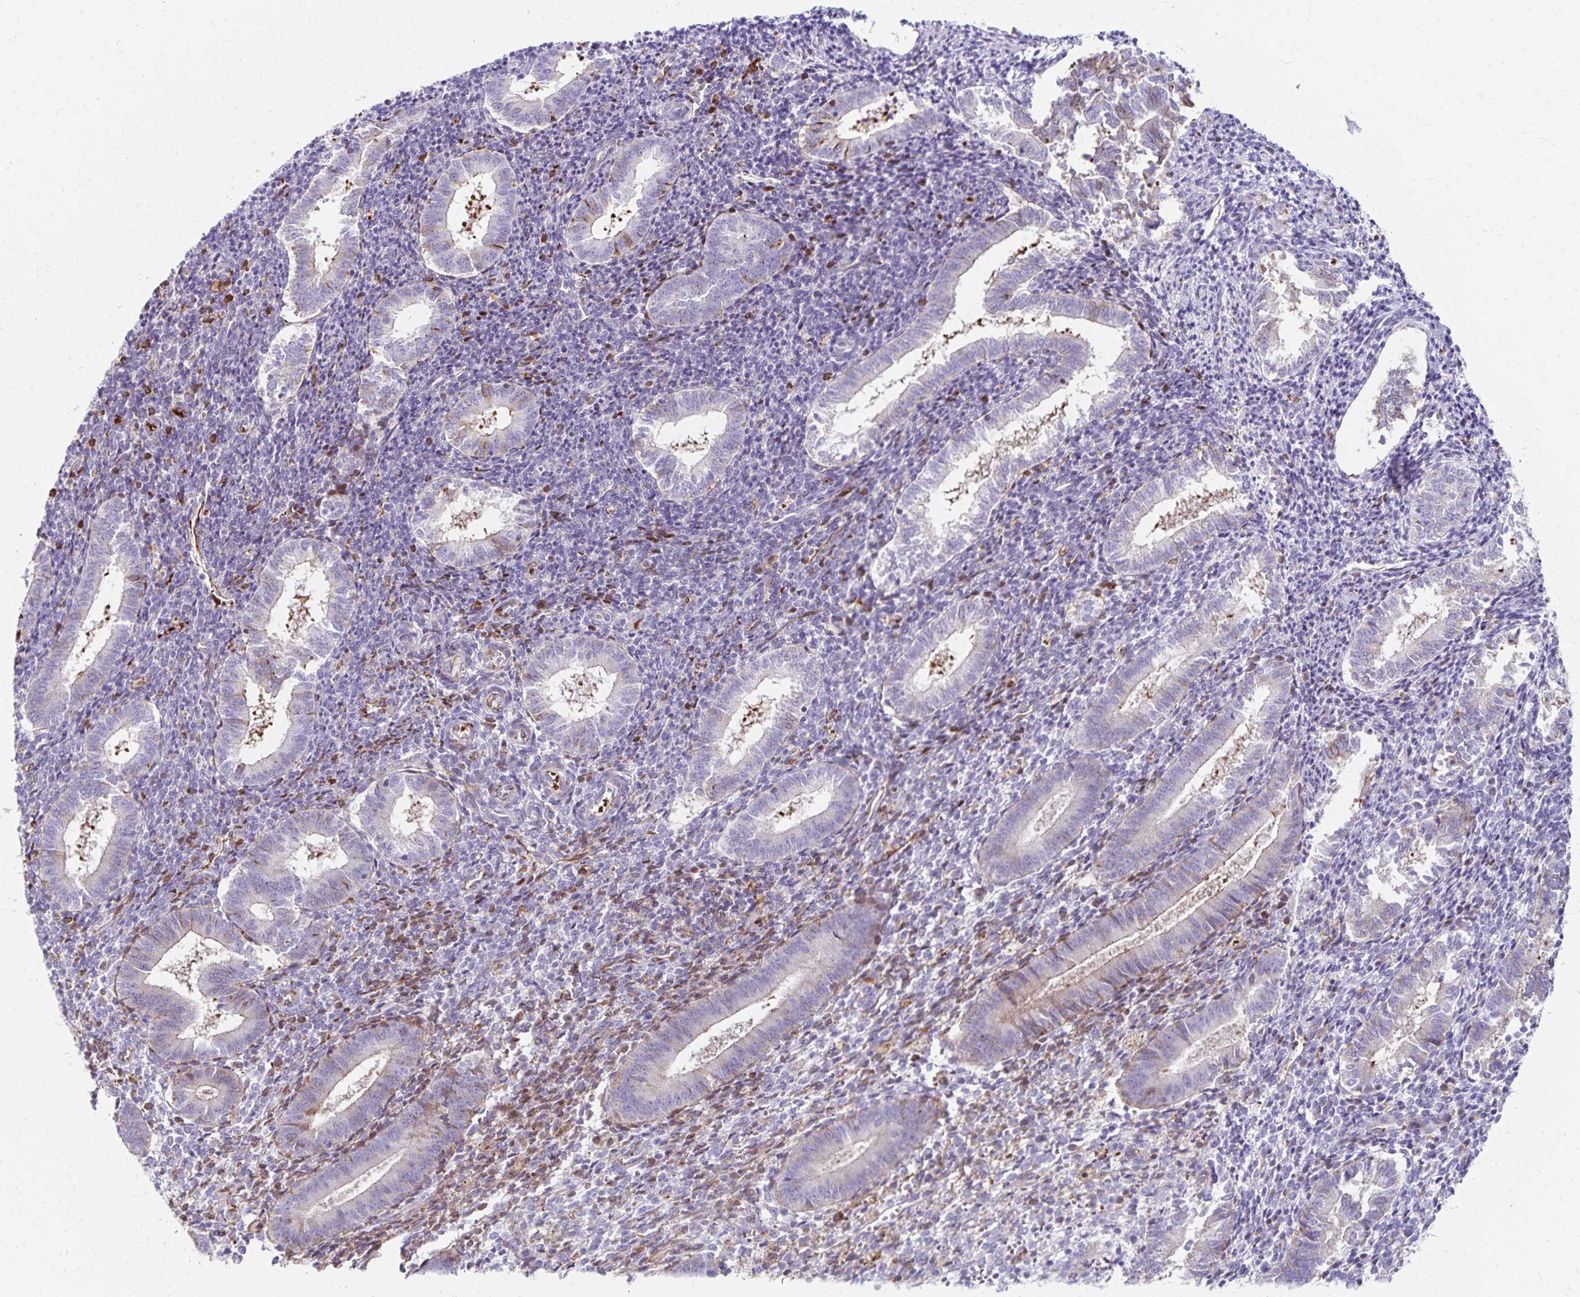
{"staining": {"intensity": "negative", "quantity": "none", "location": "none"}, "tissue": "endometrium", "cell_type": "Cells in endometrial stroma", "image_type": "normal", "snomed": [{"axis": "morphology", "description": "Normal tissue, NOS"}, {"axis": "topography", "description": "Endometrium"}], "caption": "Immunohistochemical staining of unremarkable endometrium reveals no significant positivity in cells in endometrial stroma. (DAB (3,3'-diaminobenzidine) immunohistochemistry with hematoxylin counter stain).", "gene": "NECAP1", "patient": {"sex": "female", "age": 25}}